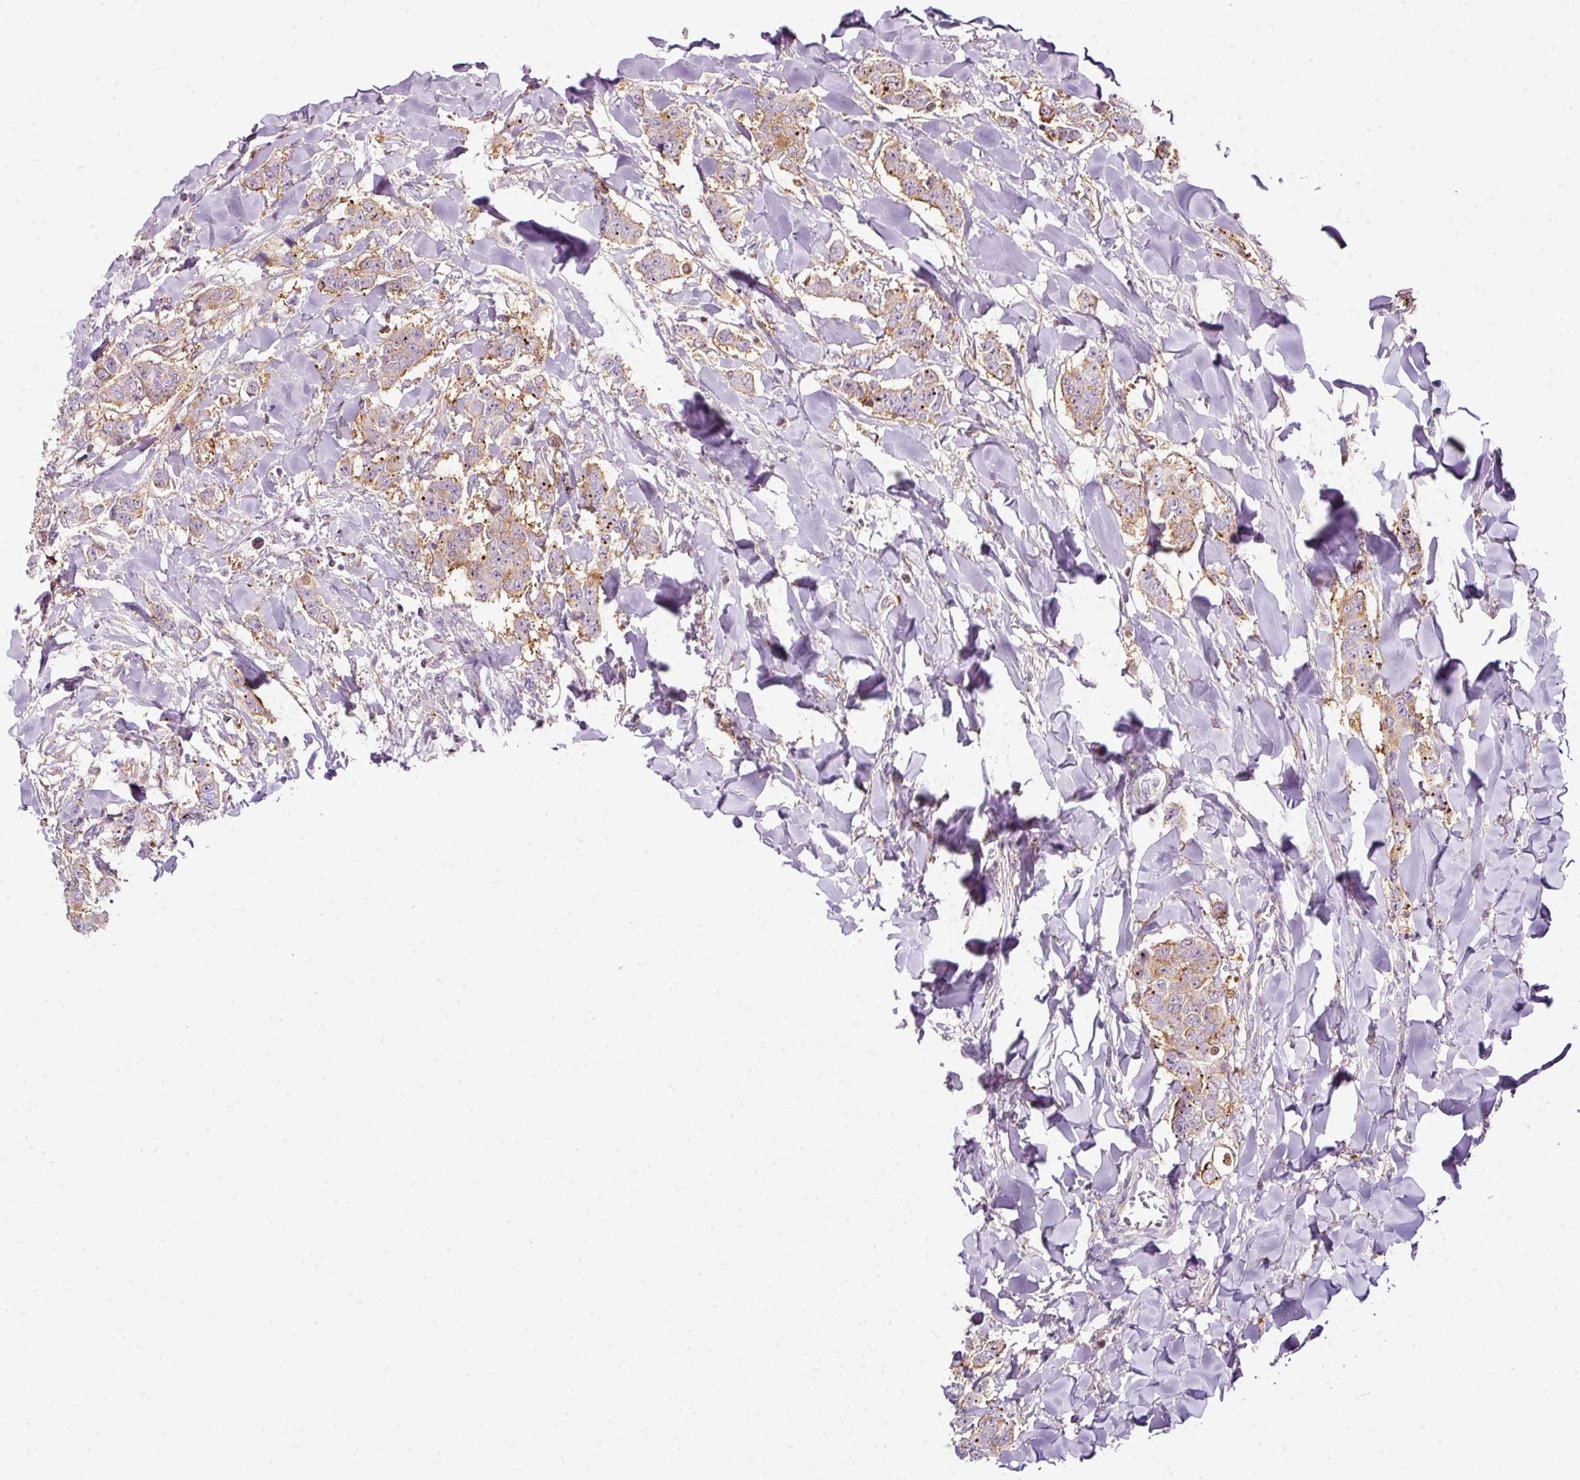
{"staining": {"intensity": "moderate", "quantity": ">75%", "location": "cytoplasmic/membranous"}, "tissue": "breast cancer", "cell_type": "Tumor cells", "image_type": "cancer", "snomed": [{"axis": "morphology", "description": "Duct carcinoma"}, {"axis": "topography", "description": "Breast"}], "caption": "Immunohistochemistry (IHC) of human infiltrating ductal carcinoma (breast) exhibits medium levels of moderate cytoplasmic/membranous expression in approximately >75% of tumor cells.", "gene": "SCNM1", "patient": {"sex": "female", "age": 40}}